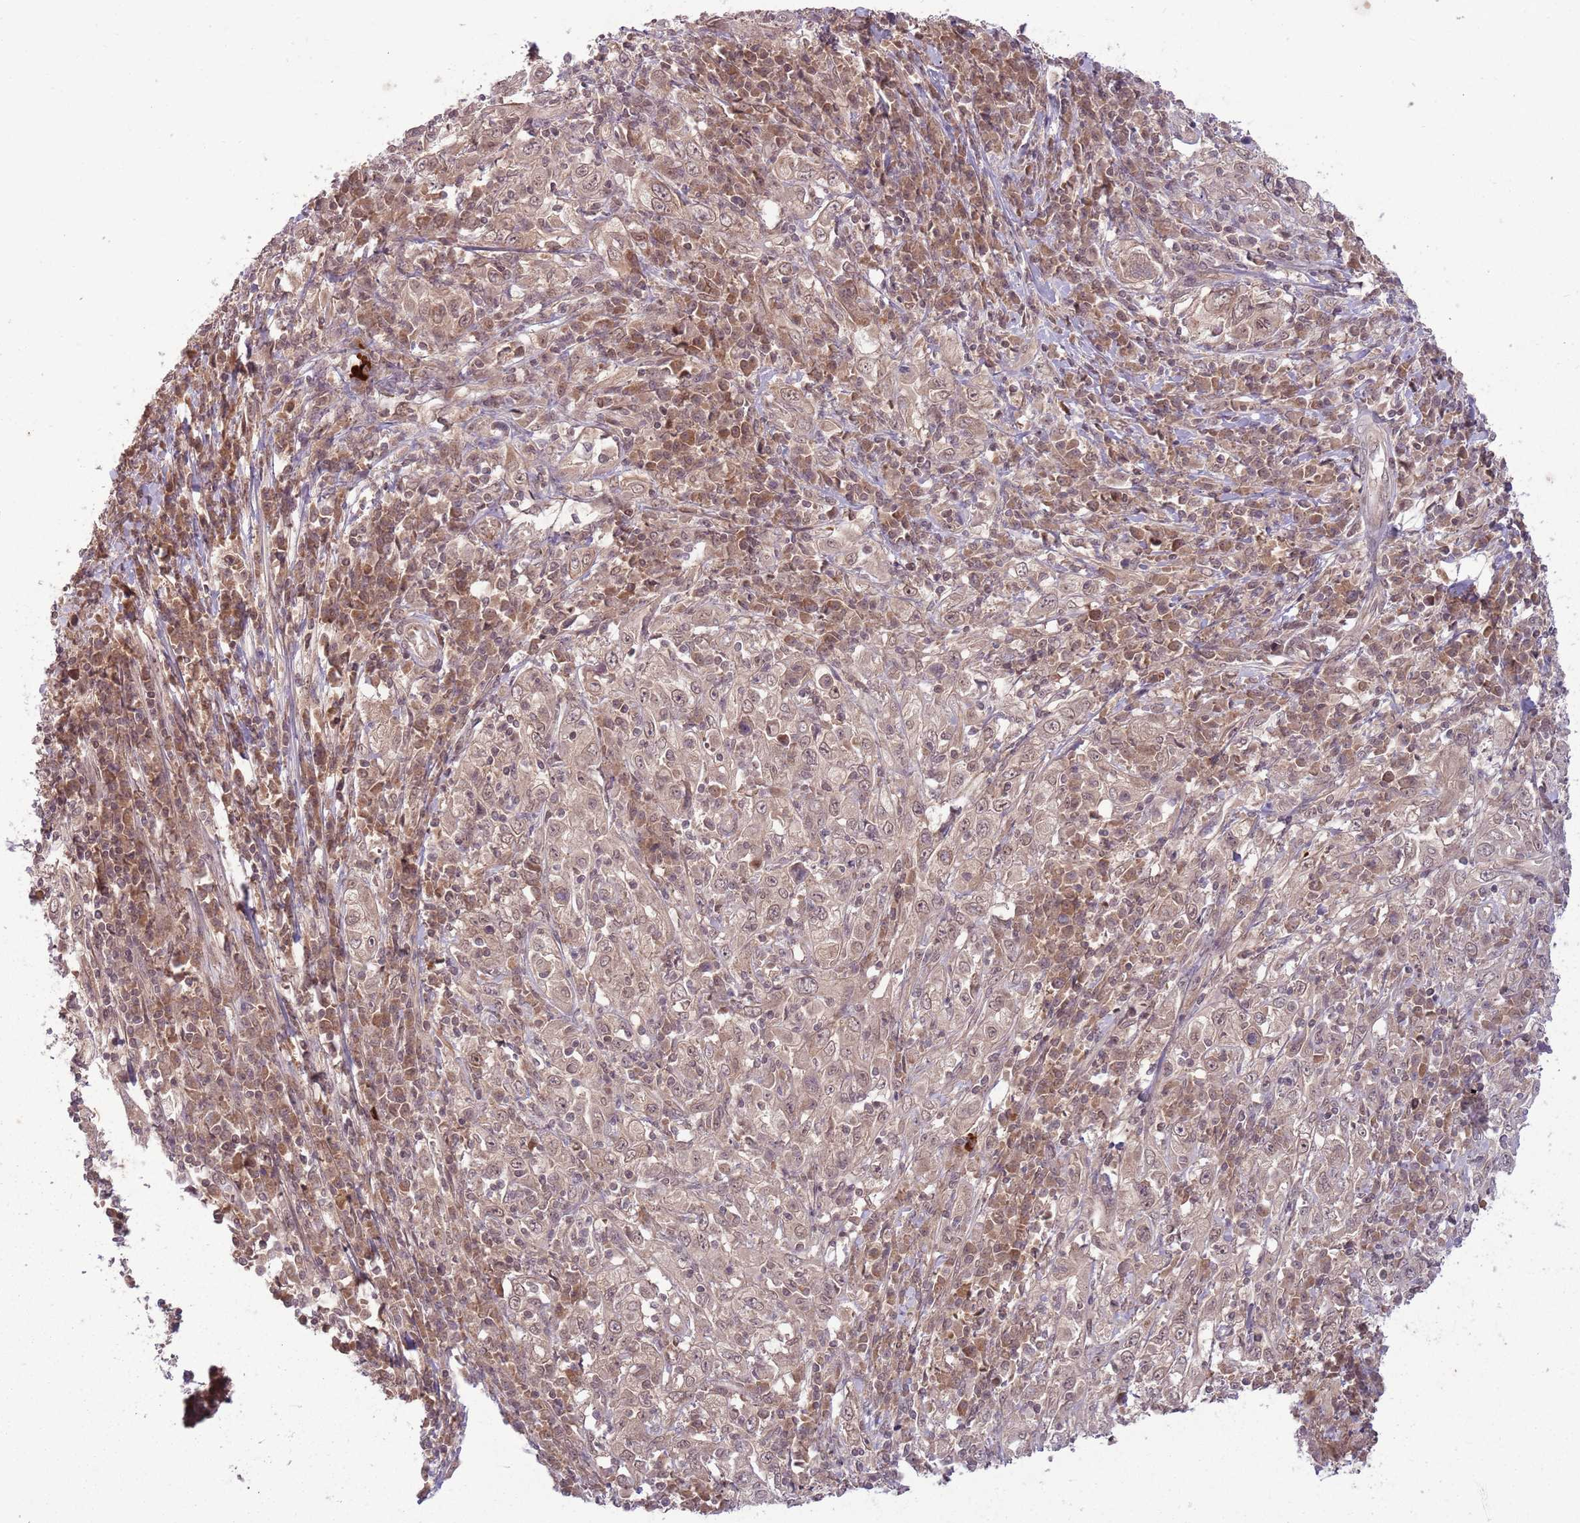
{"staining": {"intensity": "weak", "quantity": "<25%", "location": "cytoplasmic/membranous"}, "tissue": "cervical cancer", "cell_type": "Tumor cells", "image_type": "cancer", "snomed": [{"axis": "morphology", "description": "Squamous cell carcinoma, NOS"}, {"axis": "topography", "description": "Cervix"}], "caption": "There is no significant positivity in tumor cells of cervical cancer (squamous cell carcinoma).", "gene": "ADAMTS3", "patient": {"sex": "female", "age": 46}}